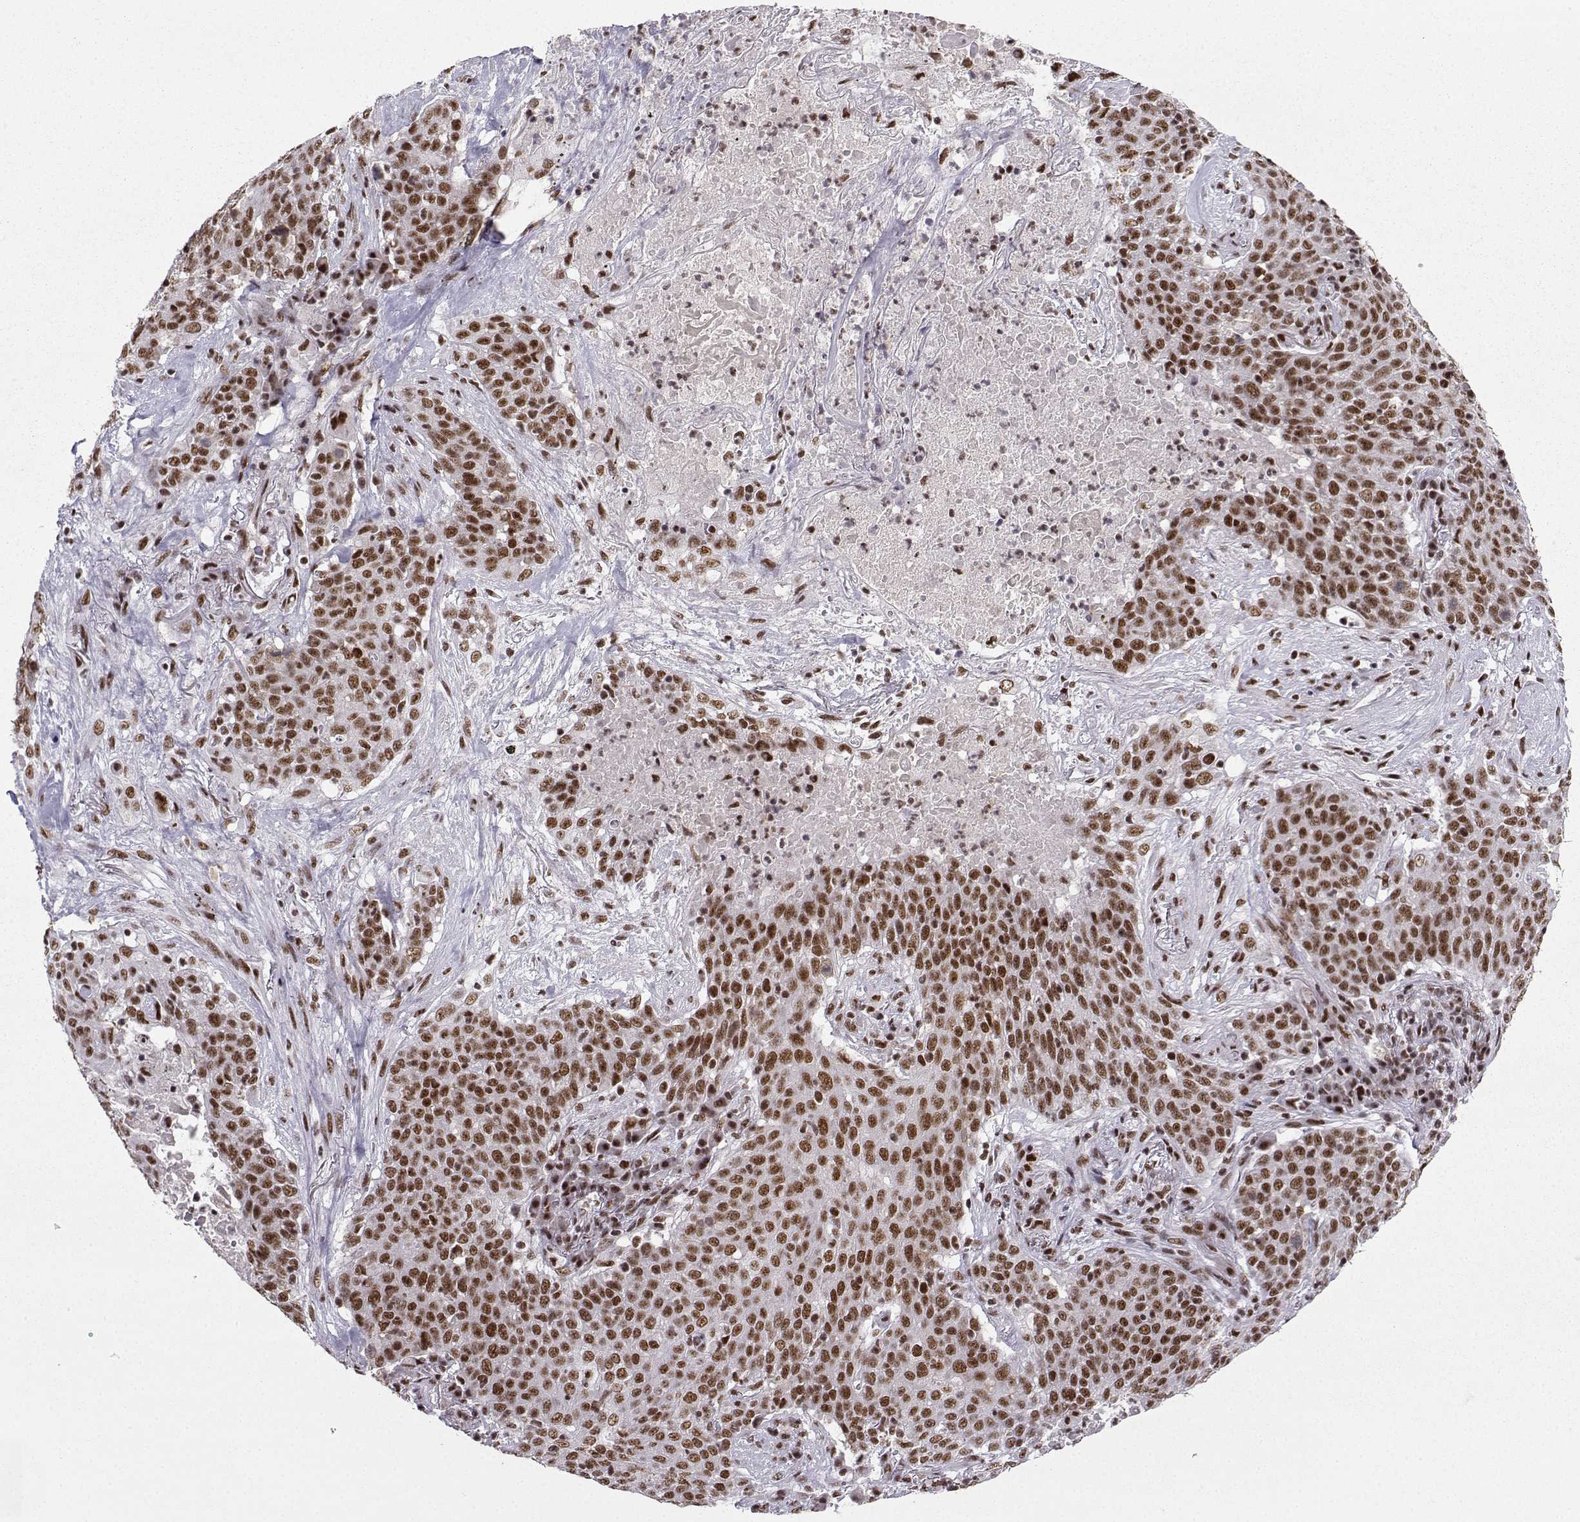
{"staining": {"intensity": "moderate", "quantity": ">75%", "location": "nuclear"}, "tissue": "lung cancer", "cell_type": "Tumor cells", "image_type": "cancer", "snomed": [{"axis": "morphology", "description": "Squamous cell carcinoma, NOS"}, {"axis": "topography", "description": "Lung"}], "caption": "Immunohistochemical staining of human lung cancer (squamous cell carcinoma) displays moderate nuclear protein expression in about >75% of tumor cells.", "gene": "SNRPB2", "patient": {"sex": "male", "age": 82}}